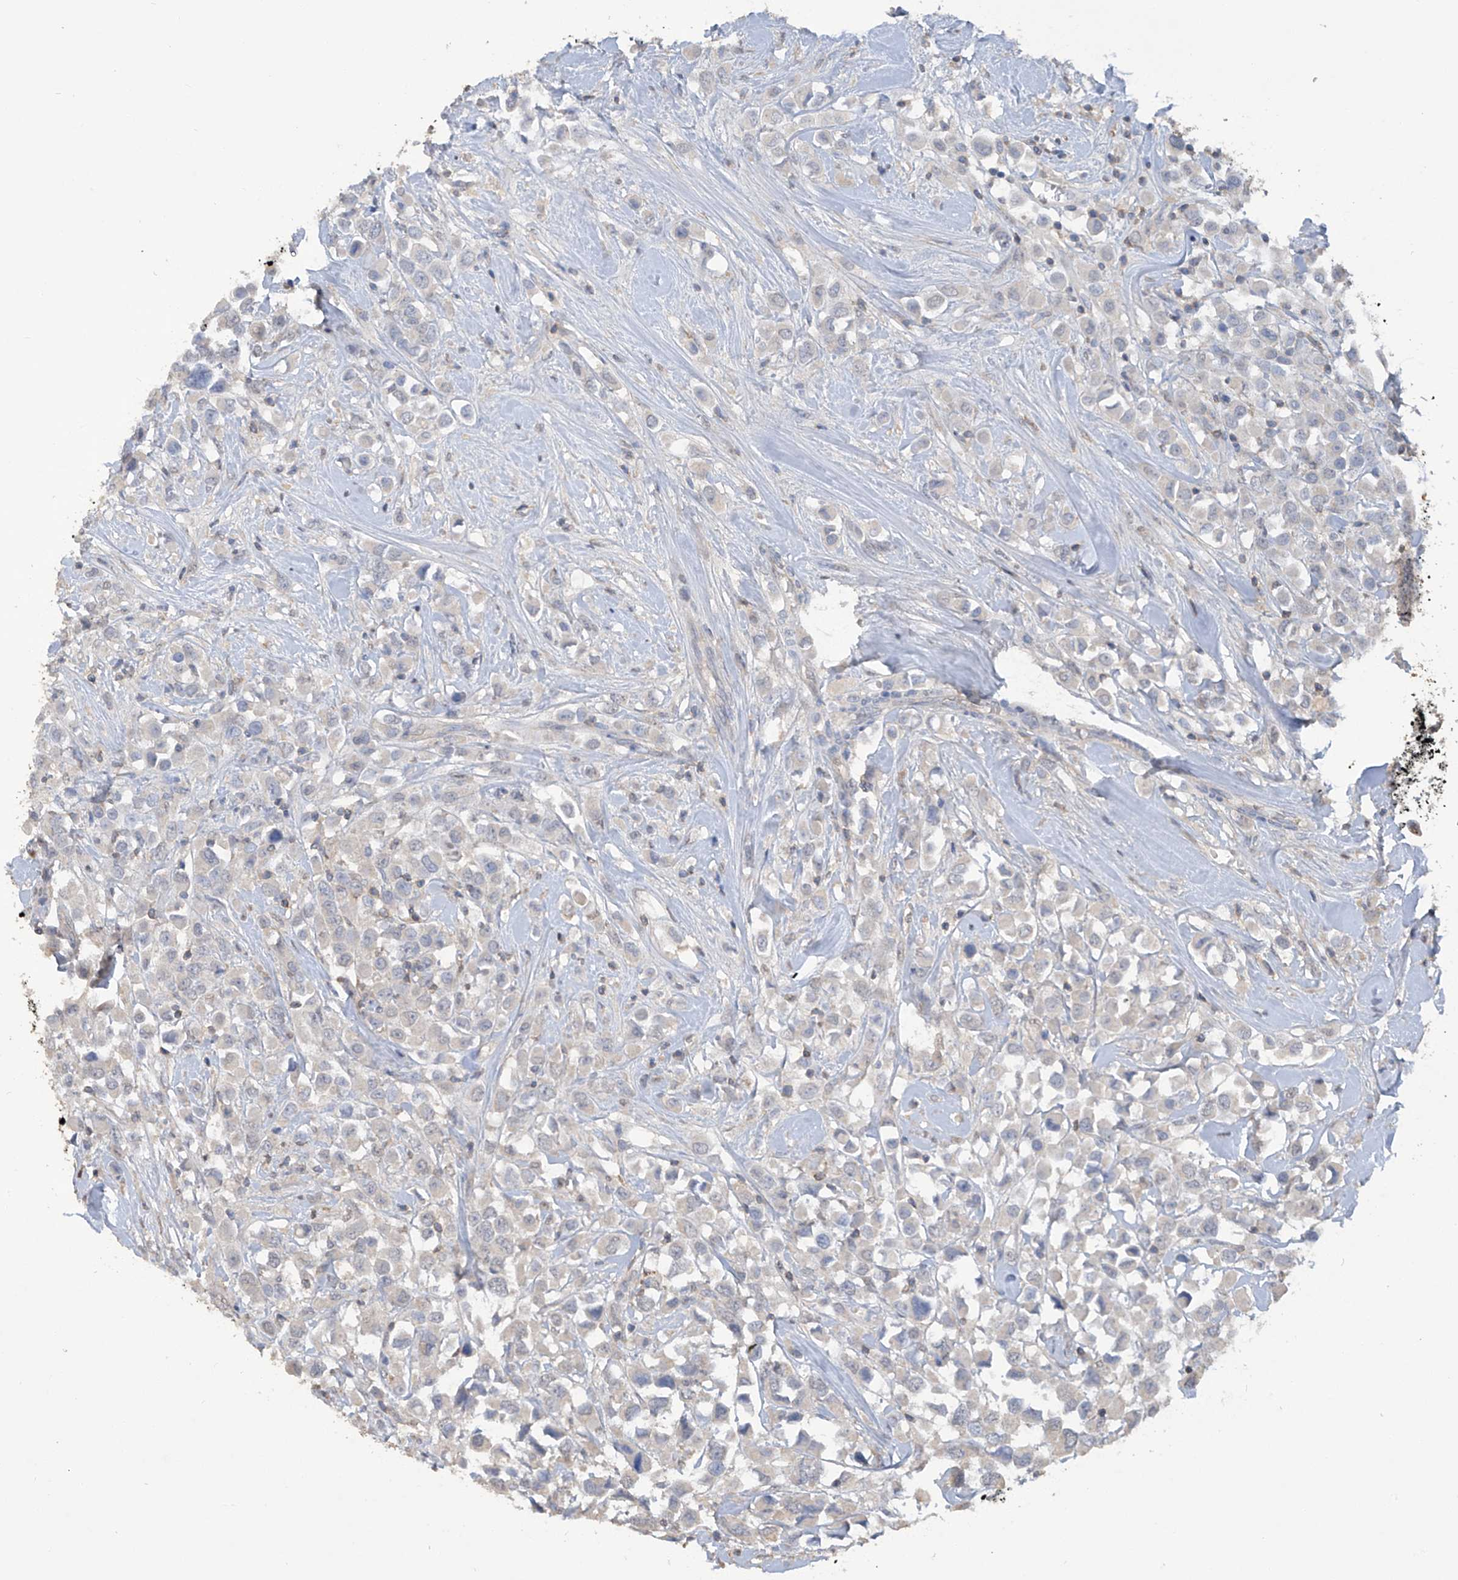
{"staining": {"intensity": "negative", "quantity": "none", "location": "none"}, "tissue": "breast cancer", "cell_type": "Tumor cells", "image_type": "cancer", "snomed": [{"axis": "morphology", "description": "Duct carcinoma"}, {"axis": "topography", "description": "Breast"}], "caption": "Breast cancer (infiltrating ductal carcinoma) was stained to show a protein in brown. There is no significant positivity in tumor cells.", "gene": "HAS3", "patient": {"sex": "female", "age": 61}}